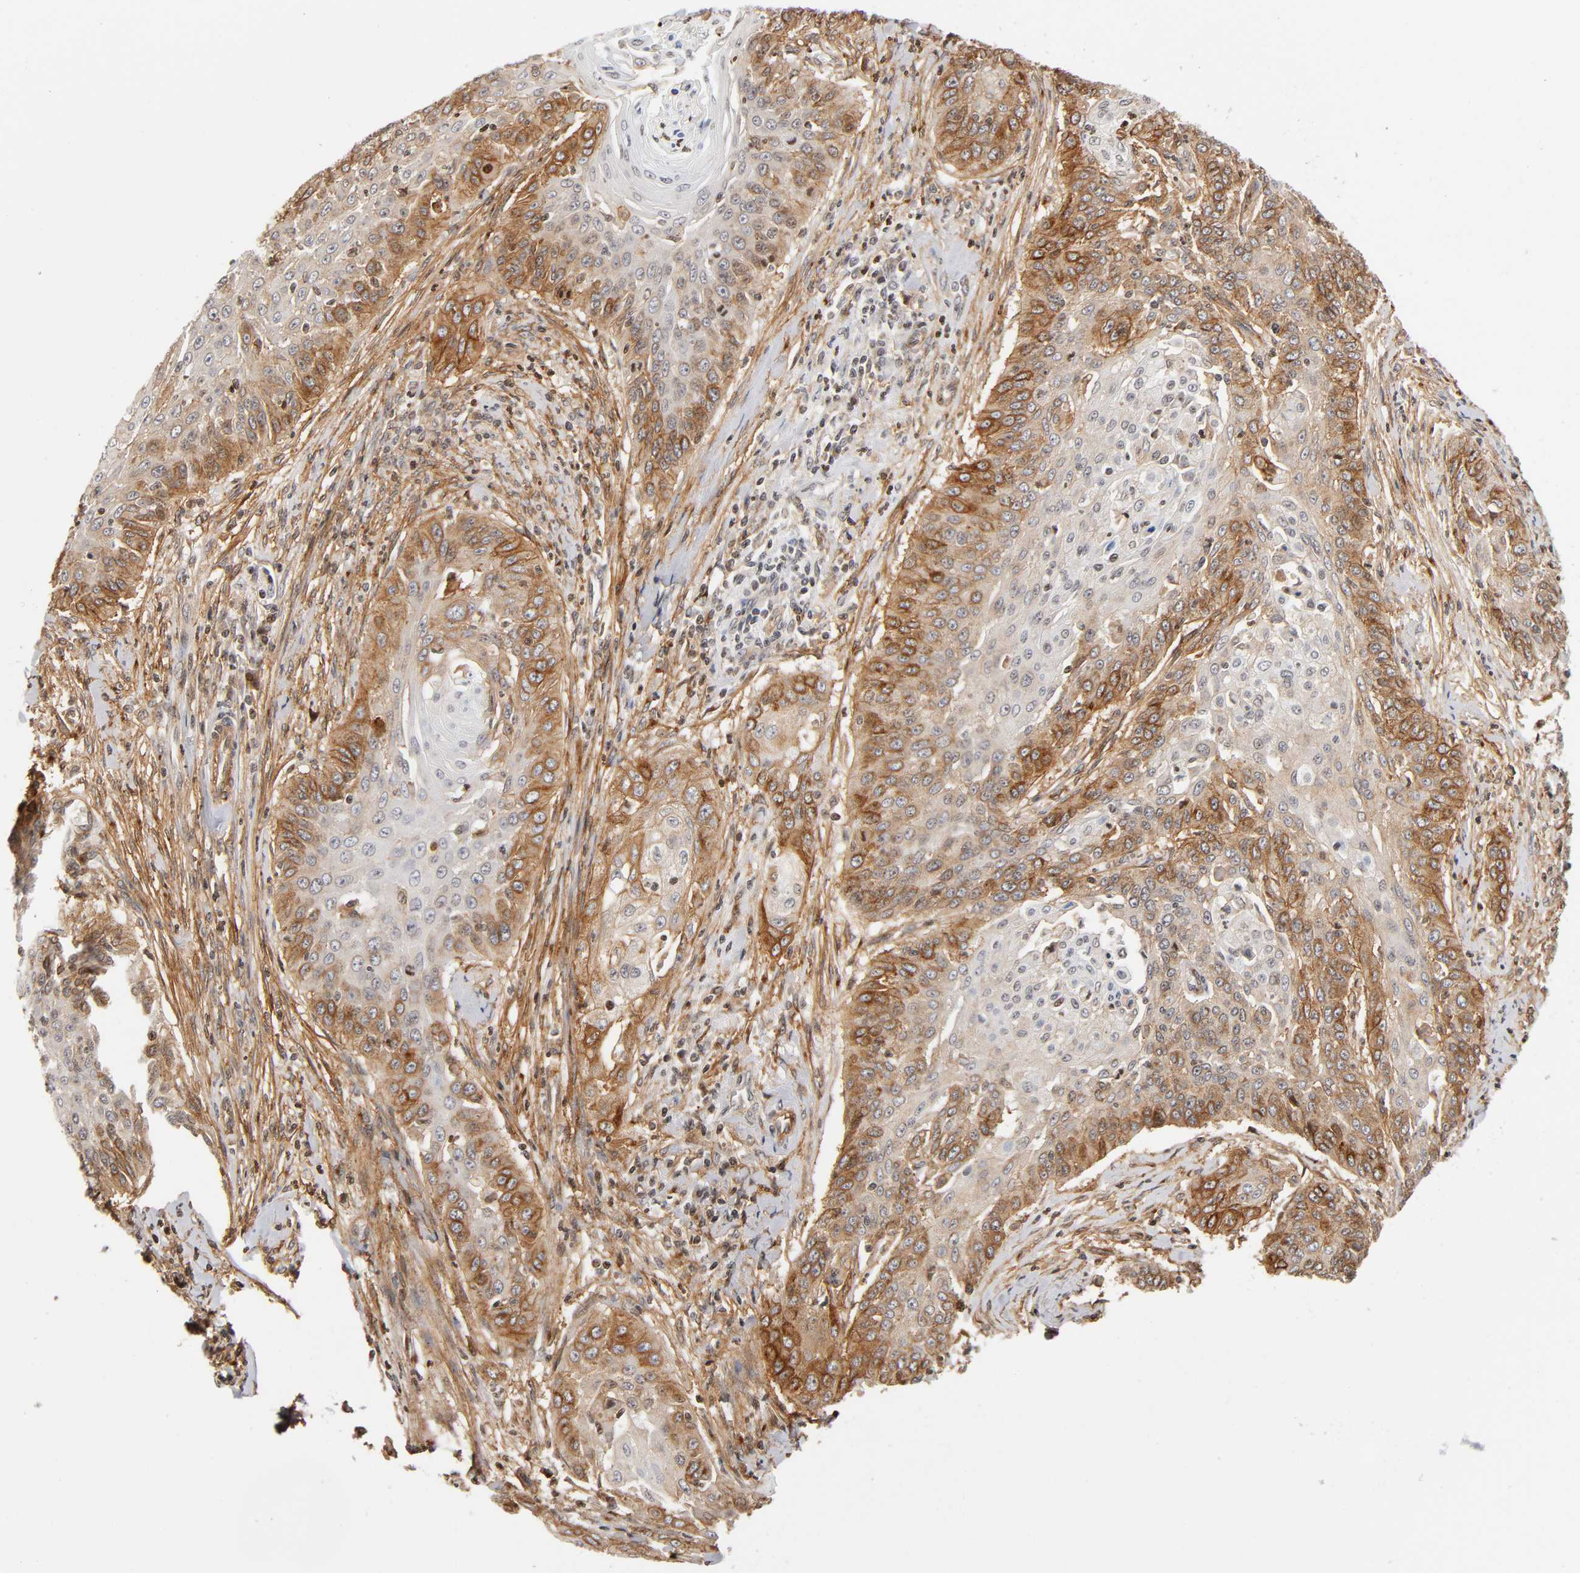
{"staining": {"intensity": "moderate", "quantity": "25%-75%", "location": "cytoplasmic/membranous"}, "tissue": "cervical cancer", "cell_type": "Tumor cells", "image_type": "cancer", "snomed": [{"axis": "morphology", "description": "Squamous cell carcinoma, NOS"}, {"axis": "topography", "description": "Cervix"}], "caption": "Immunohistochemistry (IHC) (DAB) staining of squamous cell carcinoma (cervical) exhibits moderate cytoplasmic/membranous protein positivity in approximately 25%-75% of tumor cells.", "gene": "ITGAV", "patient": {"sex": "female", "age": 33}}